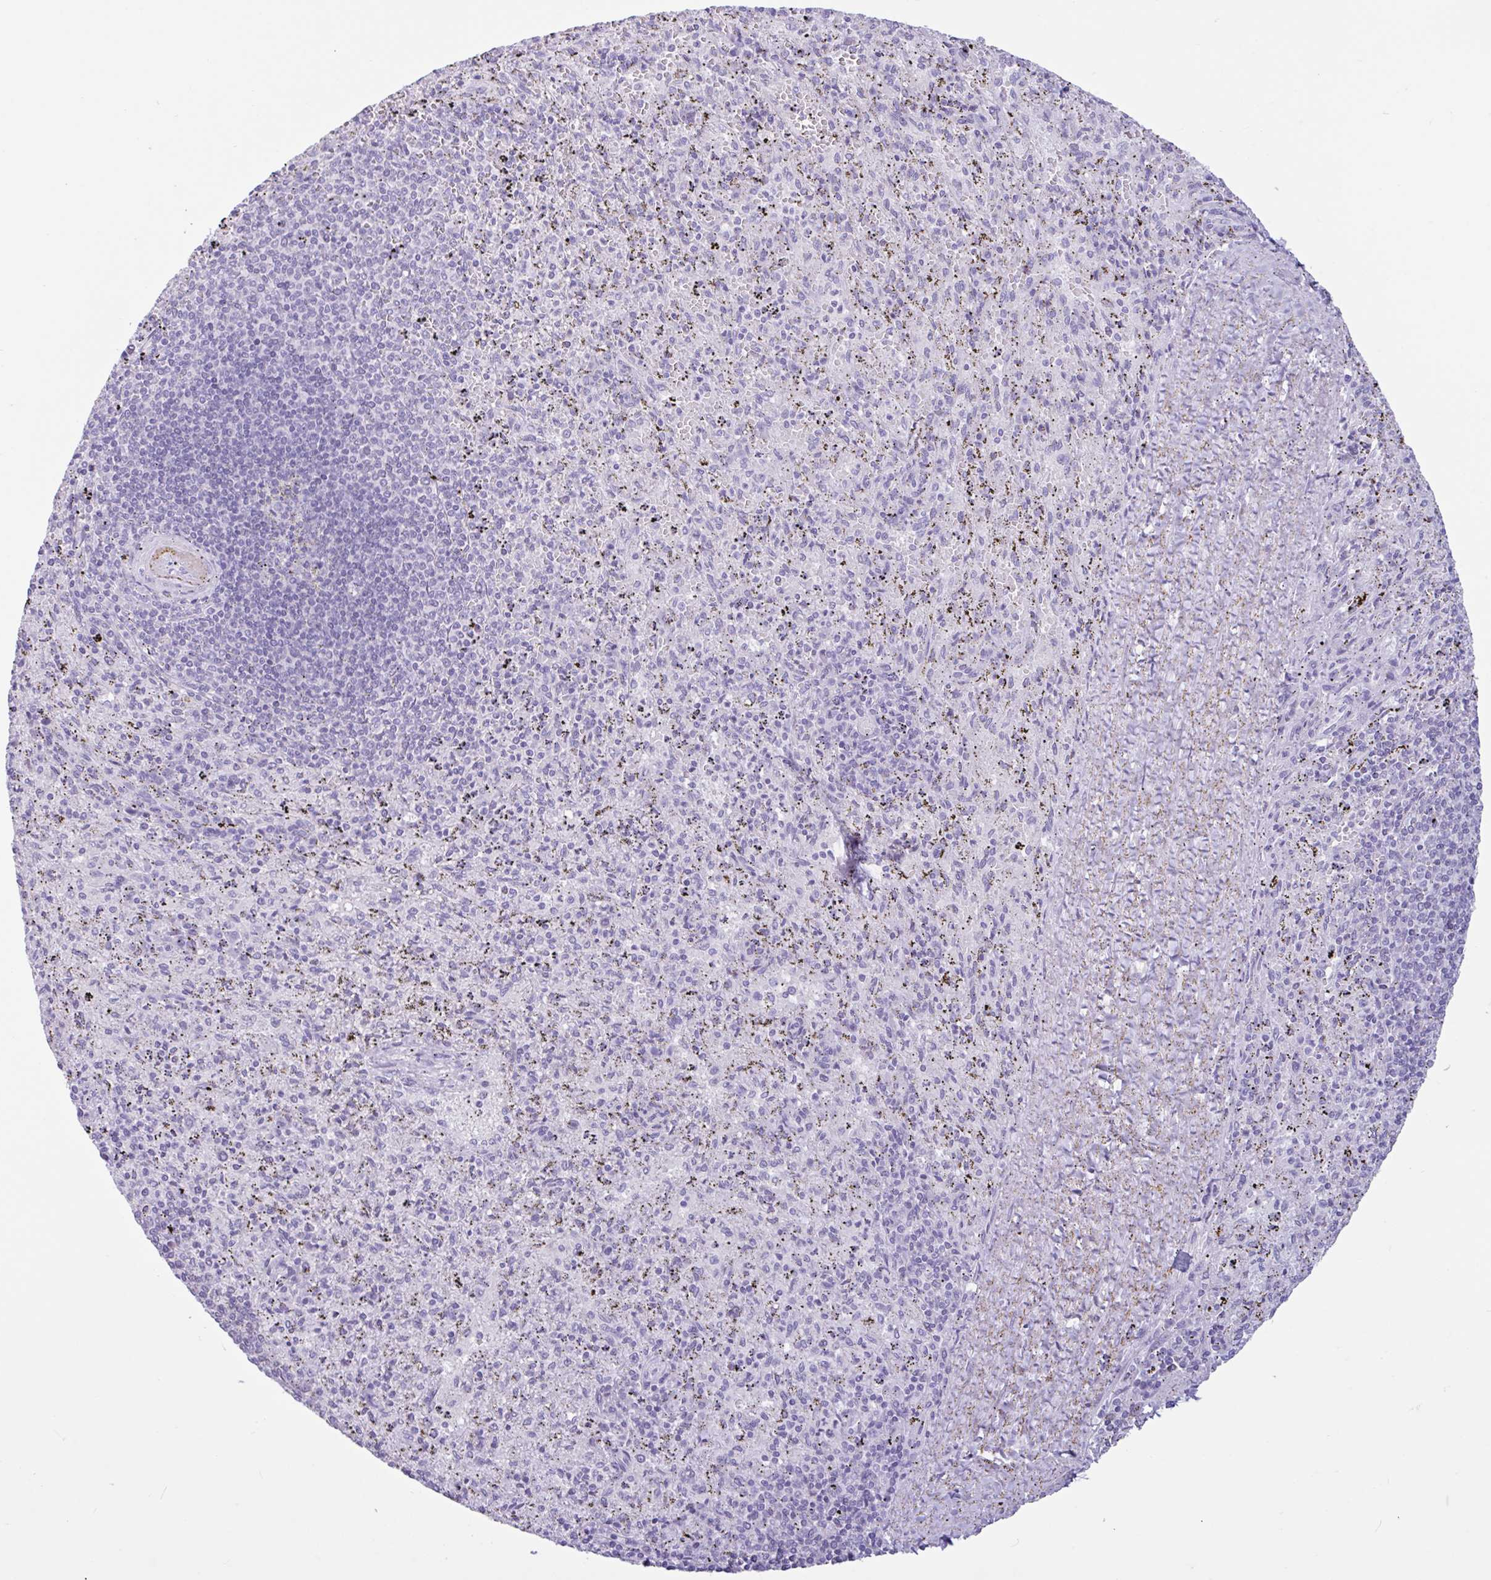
{"staining": {"intensity": "negative", "quantity": "none", "location": "none"}, "tissue": "spleen", "cell_type": "Cells in red pulp", "image_type": "normal", "snomed": [{"axis": "morphology", "description": "Normal tissue, NOS"}, {"axis": "topography", "description": "Spleen"}], "caption": "Immunohistochemistry (IHC) photomicrograph of normal spleen: human spleen stained with DAB (3,3'-diaminobenzidine) shows no significant protein positivity in cells in red pulp.", "gene": "CTSE", "patient": {"sex": "male", "age": 57}}